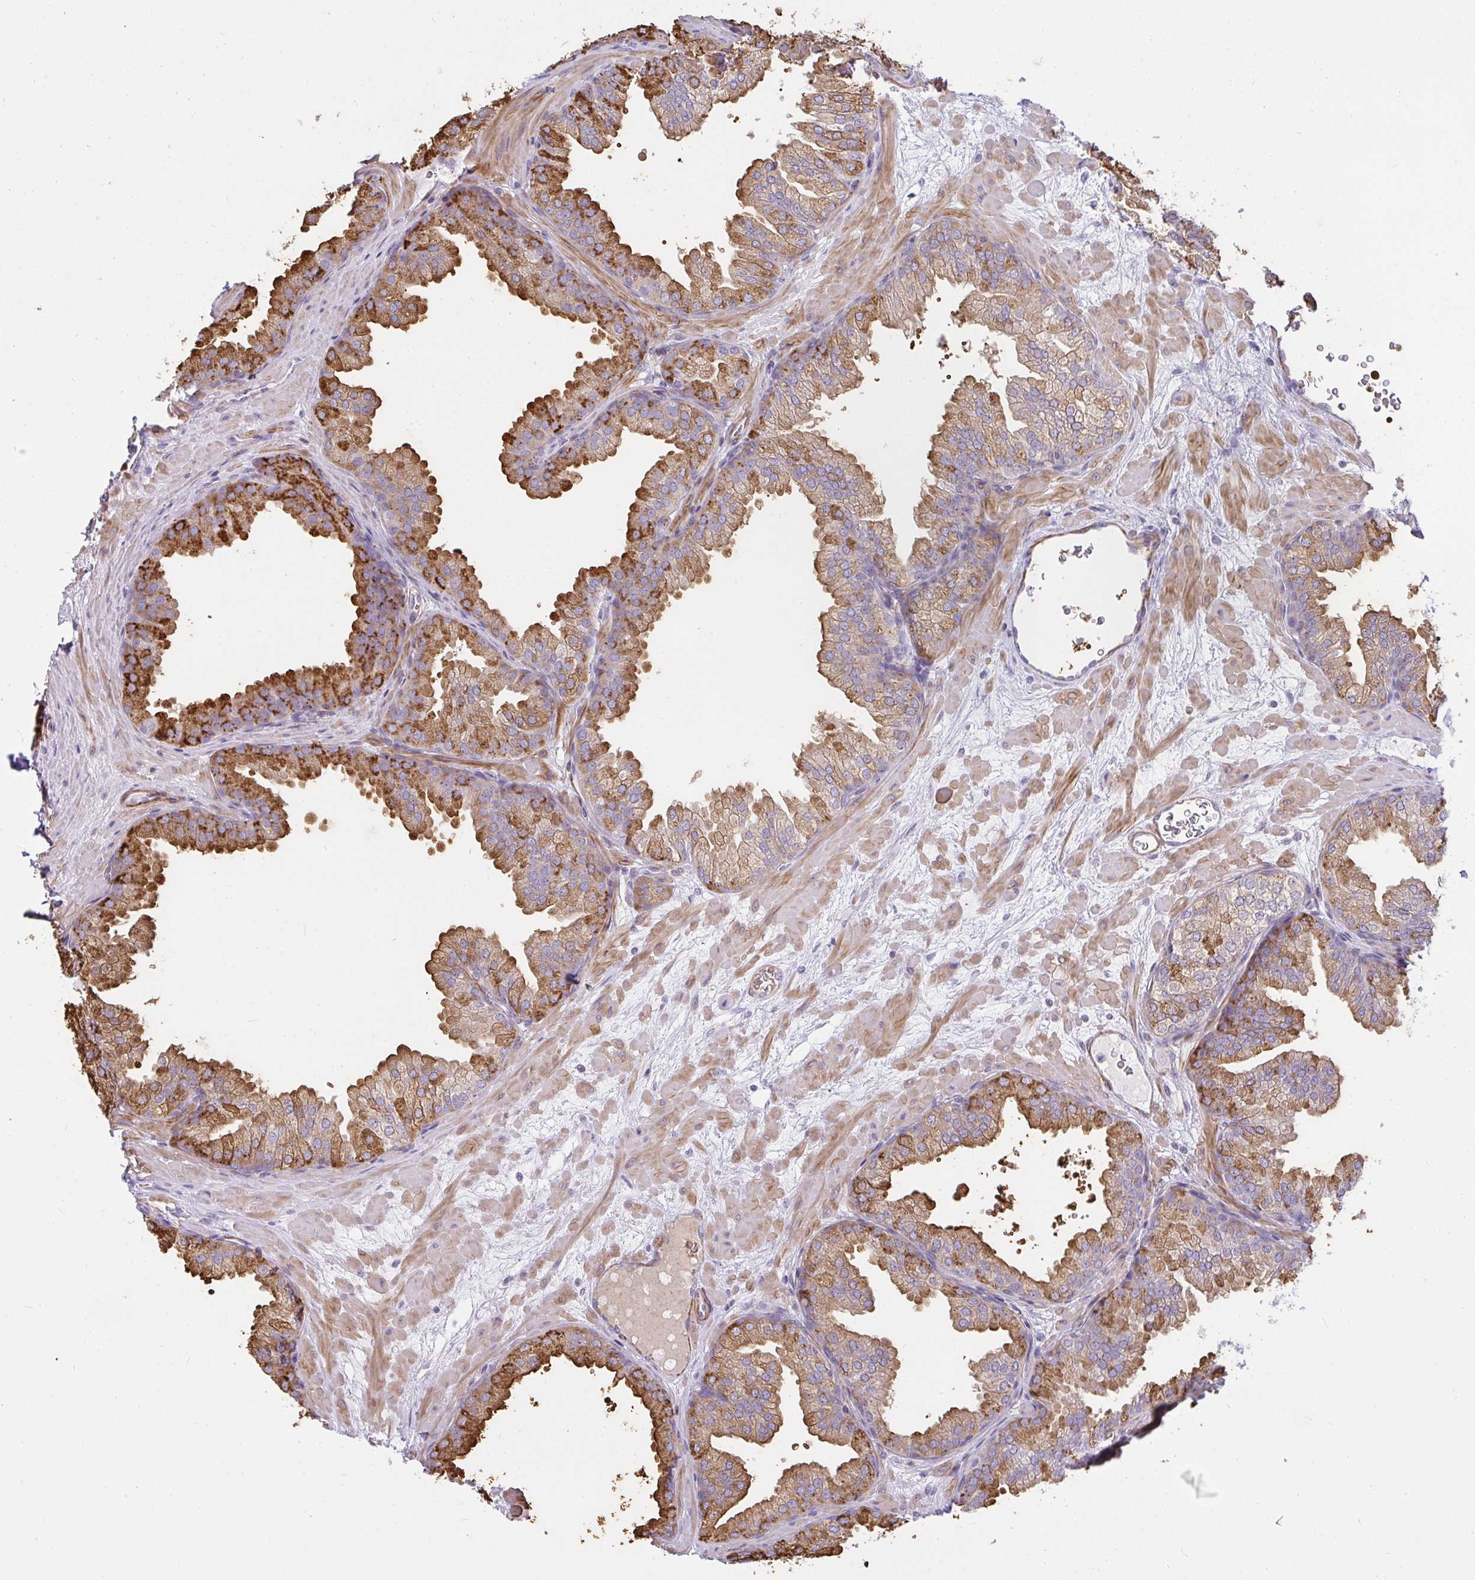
{"staining": {"intensity": "strong", "quantity": "25%-75%", "location": "cytoplasmic/membranous"}, "tissue": "prostate", "cell_type": "Glandular cells", "image_type": "normal", "snomed": [{"axis": "morphology", "description": "Normal tissue, NOS"}, {"axis": "topography", "description": "Prostate"}], "caption": "Normal prostate was stained to show a protein in brown. There is high levels of strong cytoplasmic/membranous positivity in about 25%-75% of glandular cells. The staining was performed using DAB to visualize the protein expression in brown, while the nuclei were stained in blue with hematoxylin (Magnification: 20x).", "gene": "CDRT15", "patient": {"sex": "male", "age": 37}}